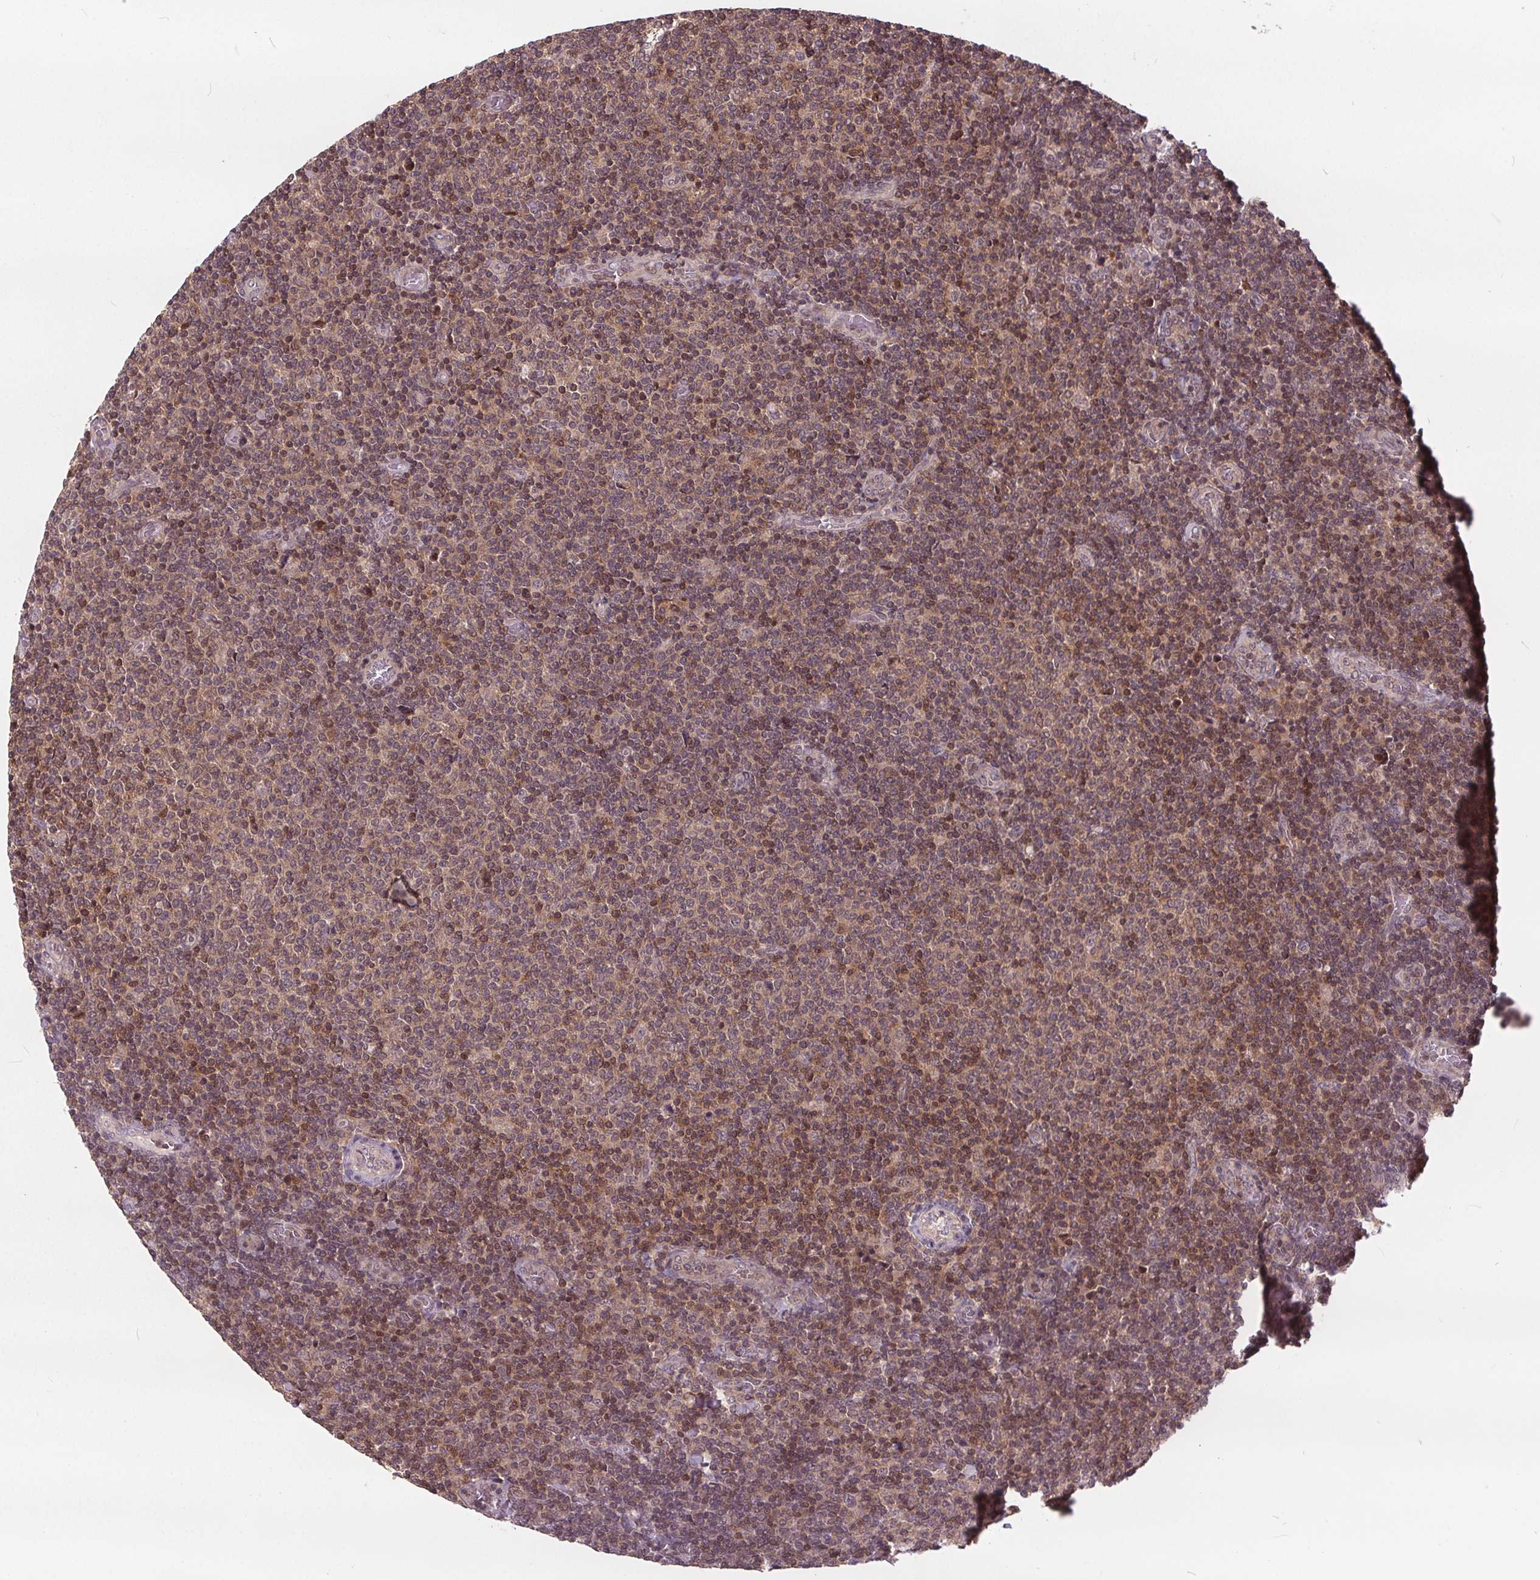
{"staining": {"intensity": "moderate", "quantity": "25%-75%", "location": "cytoplasmic/membranous,nuclear"}, "tissue": "lymphoma", "cell_type": "Tumor cells", "image_type": "cancer", "snomed": [{"axis": "morphology", "description": "Malignant lymphoma, non-Hodgkin's type, Low grade"}, {"axis": "topography", "description": "Lymph node"}], "caption": "Human lymphoma stained for a protein (brown) demonstrates moderate cytoplasmic/membranous and nuclear positive staining in about 25%-75% of tumor cells.", "gene": "HIF1AN", "patient": {"sex": "male", "age": 52}}